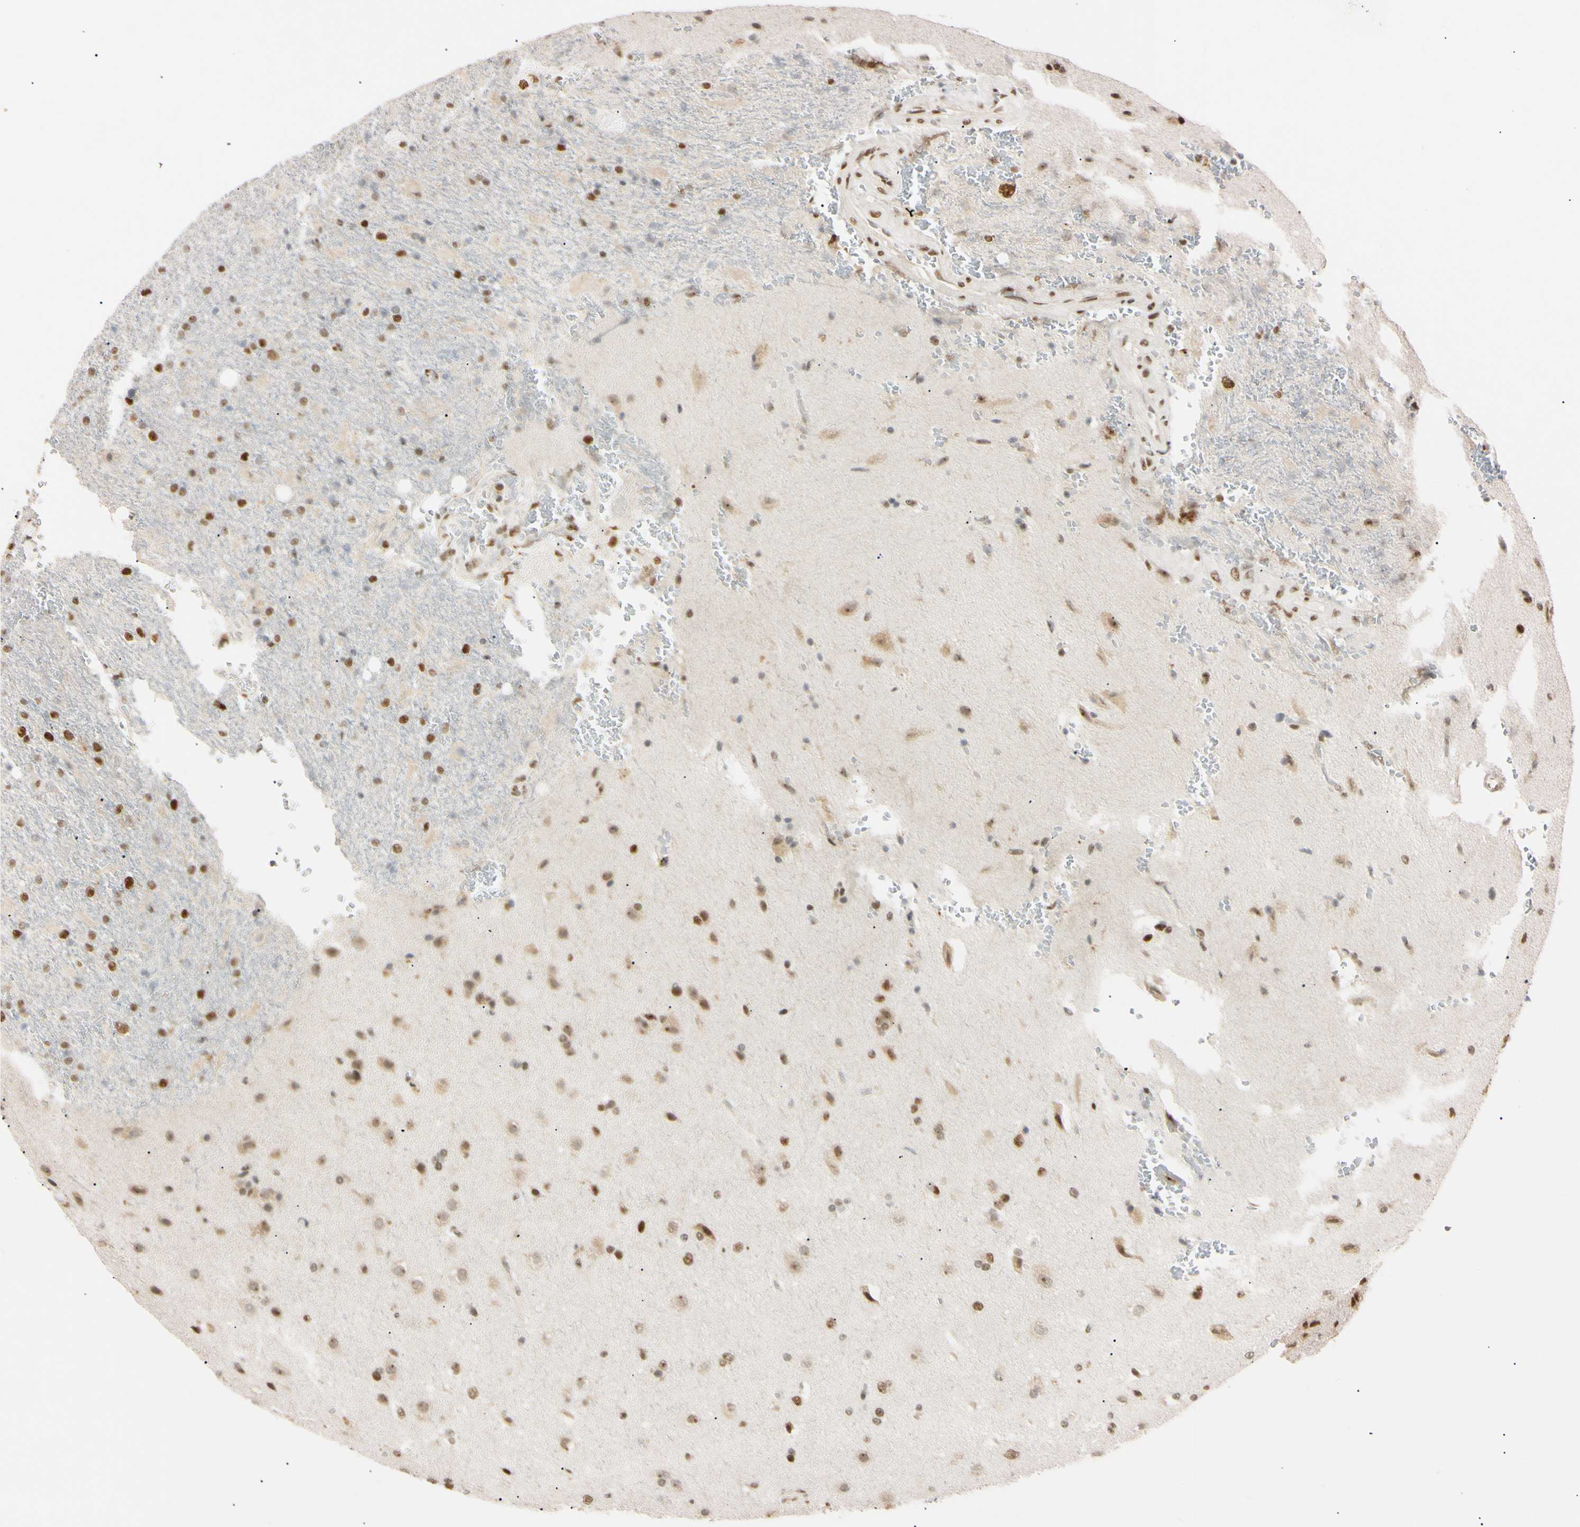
{"staining": {"intensity": "strong", "quantity": ">75%", "location": "nuclear"}, "tissue": "glioma", "cell_type": "Tumor cells", "image_type": "cancer", "snomed": [{"axis": "morphology", "description": "Glioma, malignant, High grade"}, {"axis": "topography", "description": "Brain"}], "caption": "Tumor cells display strong nuclear expression in approximately >75% of cells in malignant high-grade glioma. Using DAB (brown) and hematoxylin (blue) stains, captured at high magnification using brightfield microscopy.", "gene": "ZNF134", "patient": {"sex": "male", "age": 71}}